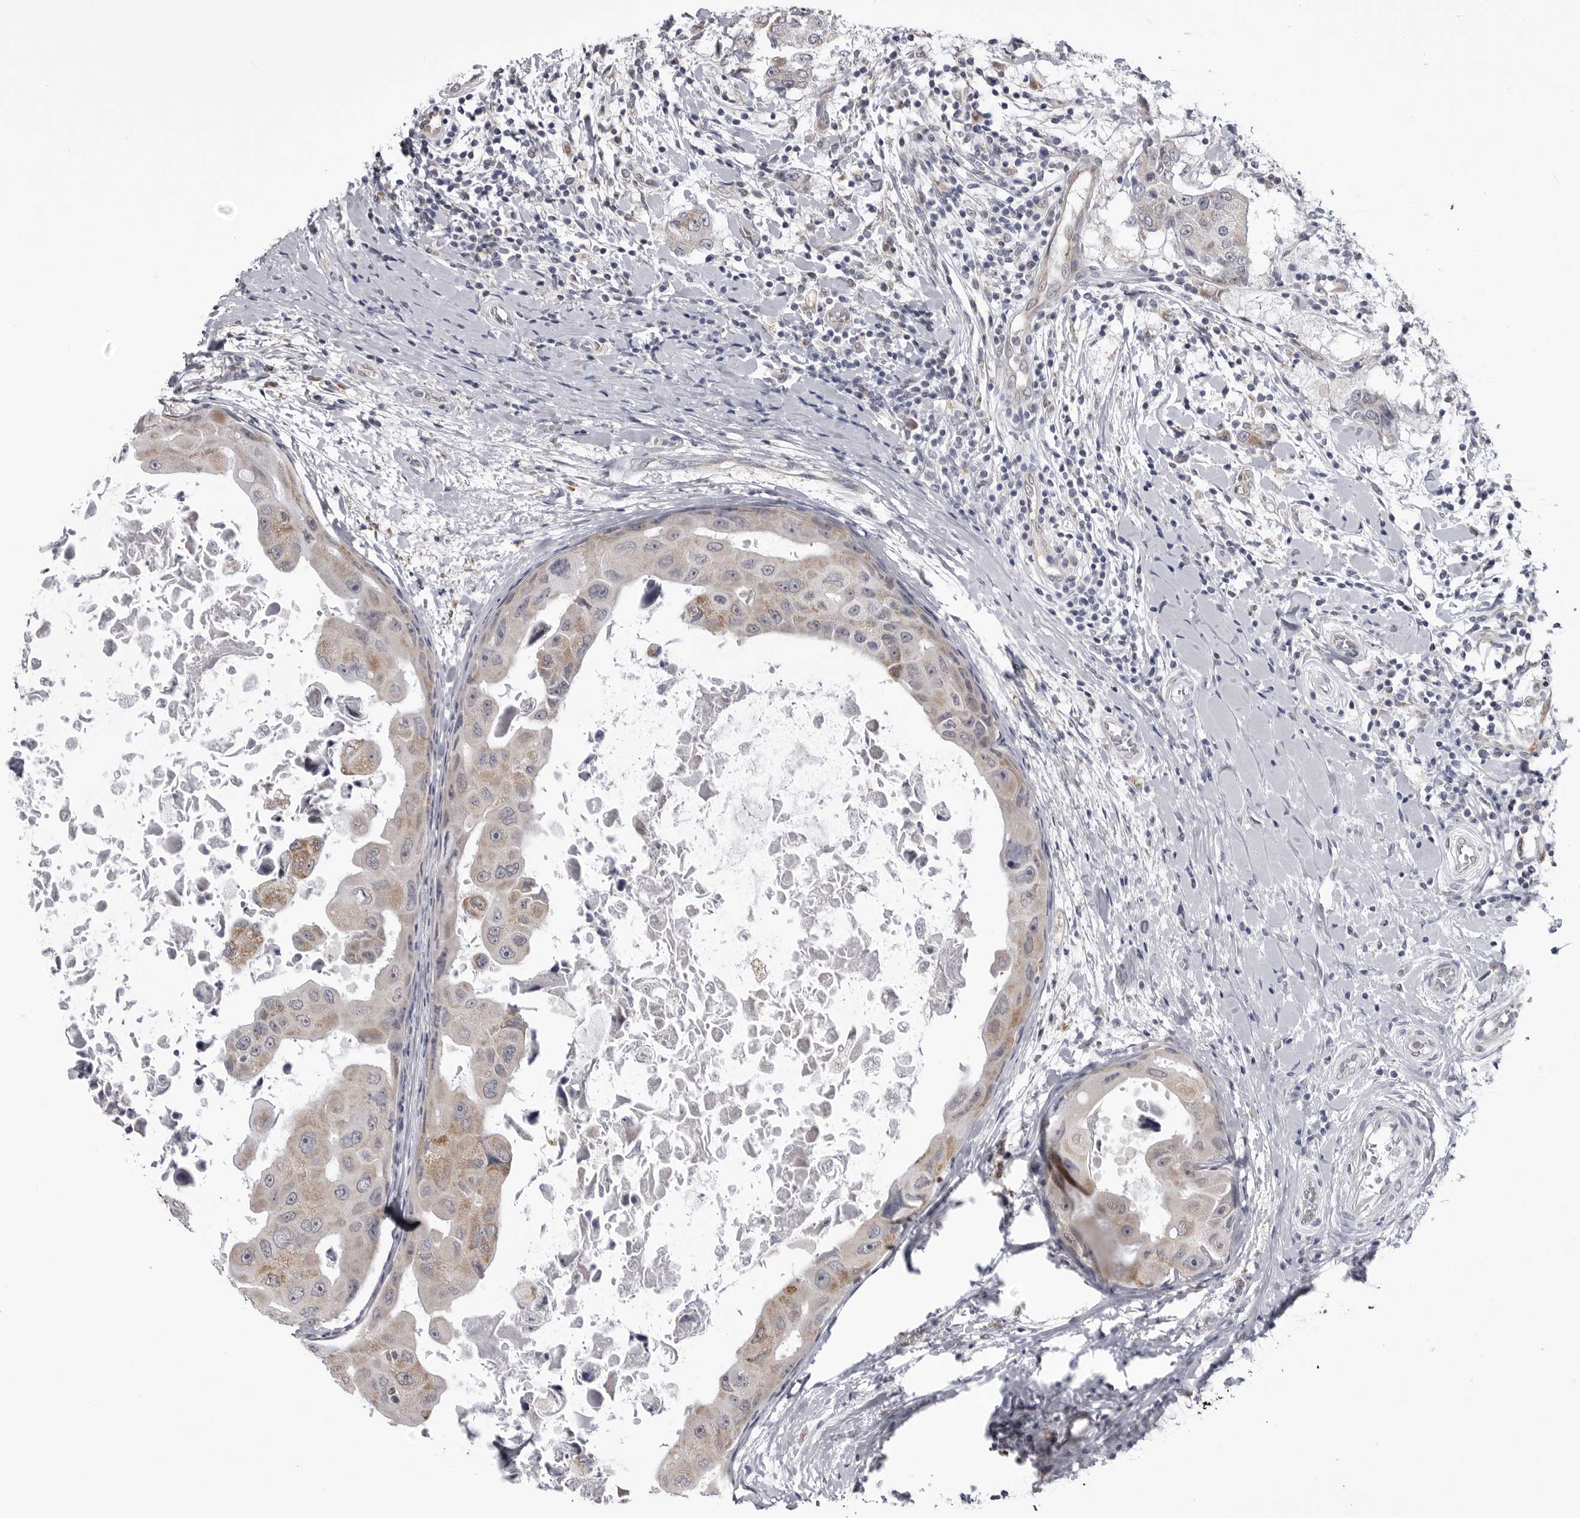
{"staining": {"intensity": "weak", "quantity": "25%-75%", "location": "cytoplasmic/membranous"}, "tissue": "breast cancer", "cell_type": "Tumor cells", "image_type": "cancer", "snomed": [{"axis": "morphology", "description": "Duct carcinoma"}, {"axis": "topography", "description": "Breast"}], "caption": "Protein positivity by immunohistochemistry shows weak cytoplasmic/membranous expression in approximately 25%-75% of tumor cells in breast invasive ductal carcinoma.", "gene": "FH", "patient": {"sex": "female", "age": 27}}